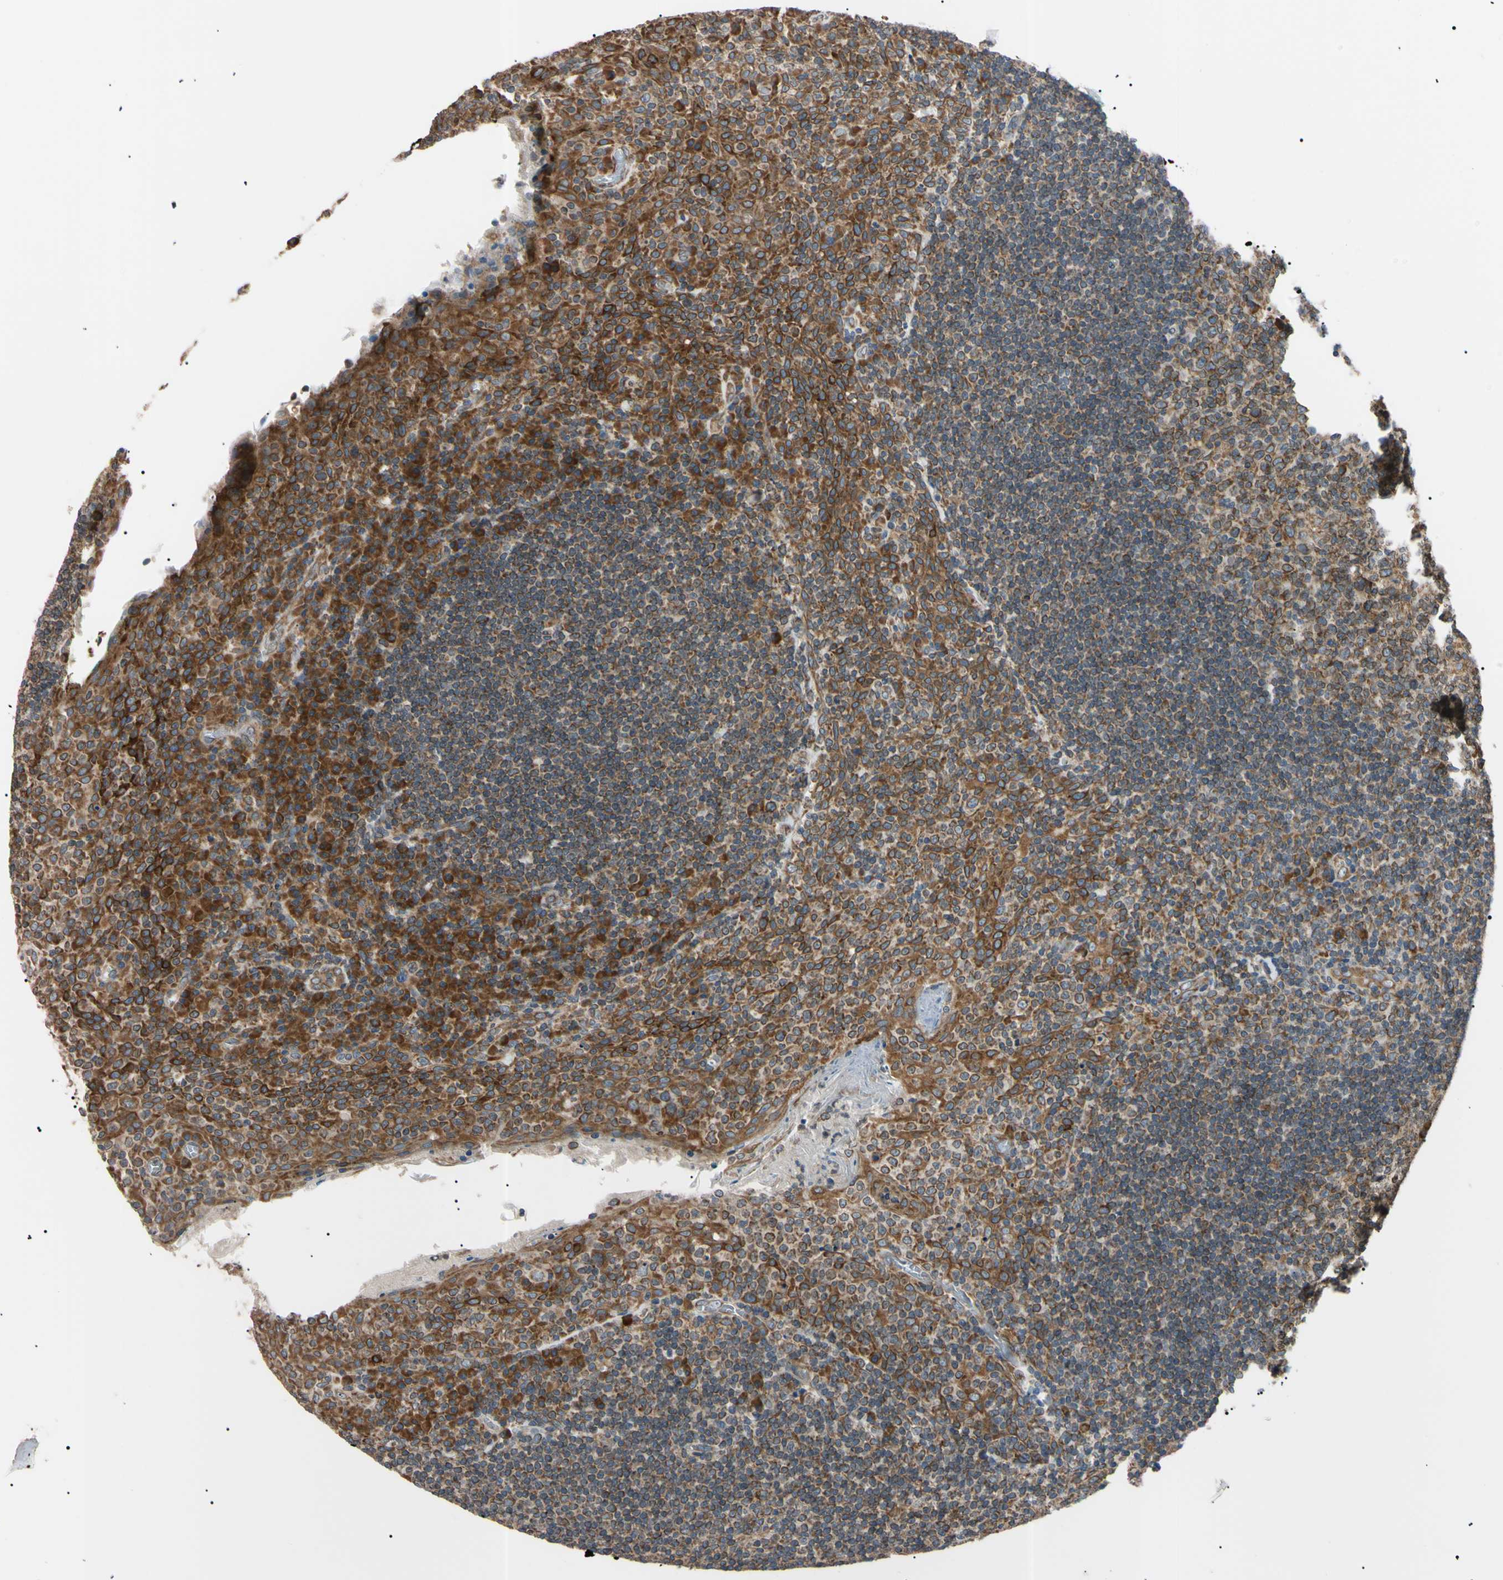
{"staining": {"intensity": "moderate", "quantity": ">75%", "location": "cytoplasmic/membranous"}, "tissue": "tonsil", "cell_type": "Germinal center cells", "image_type": "normal", "snomed": [{"axis": "morphology", "description": "Normal tissue, NOS"}, {"axis": "topography", "description": "Tonsil"}], "caption": "A micrograph of tonsil stained for a protein reveals moderate cytoplasmic/membranous brown staining in germinal center cells. (Stains: DAB in brown, nuclei in blue, Microscopy: brightfield microscopy at high magnification).", "gene": "VAPA", "patient": {"sex": "male", "age": 17}}